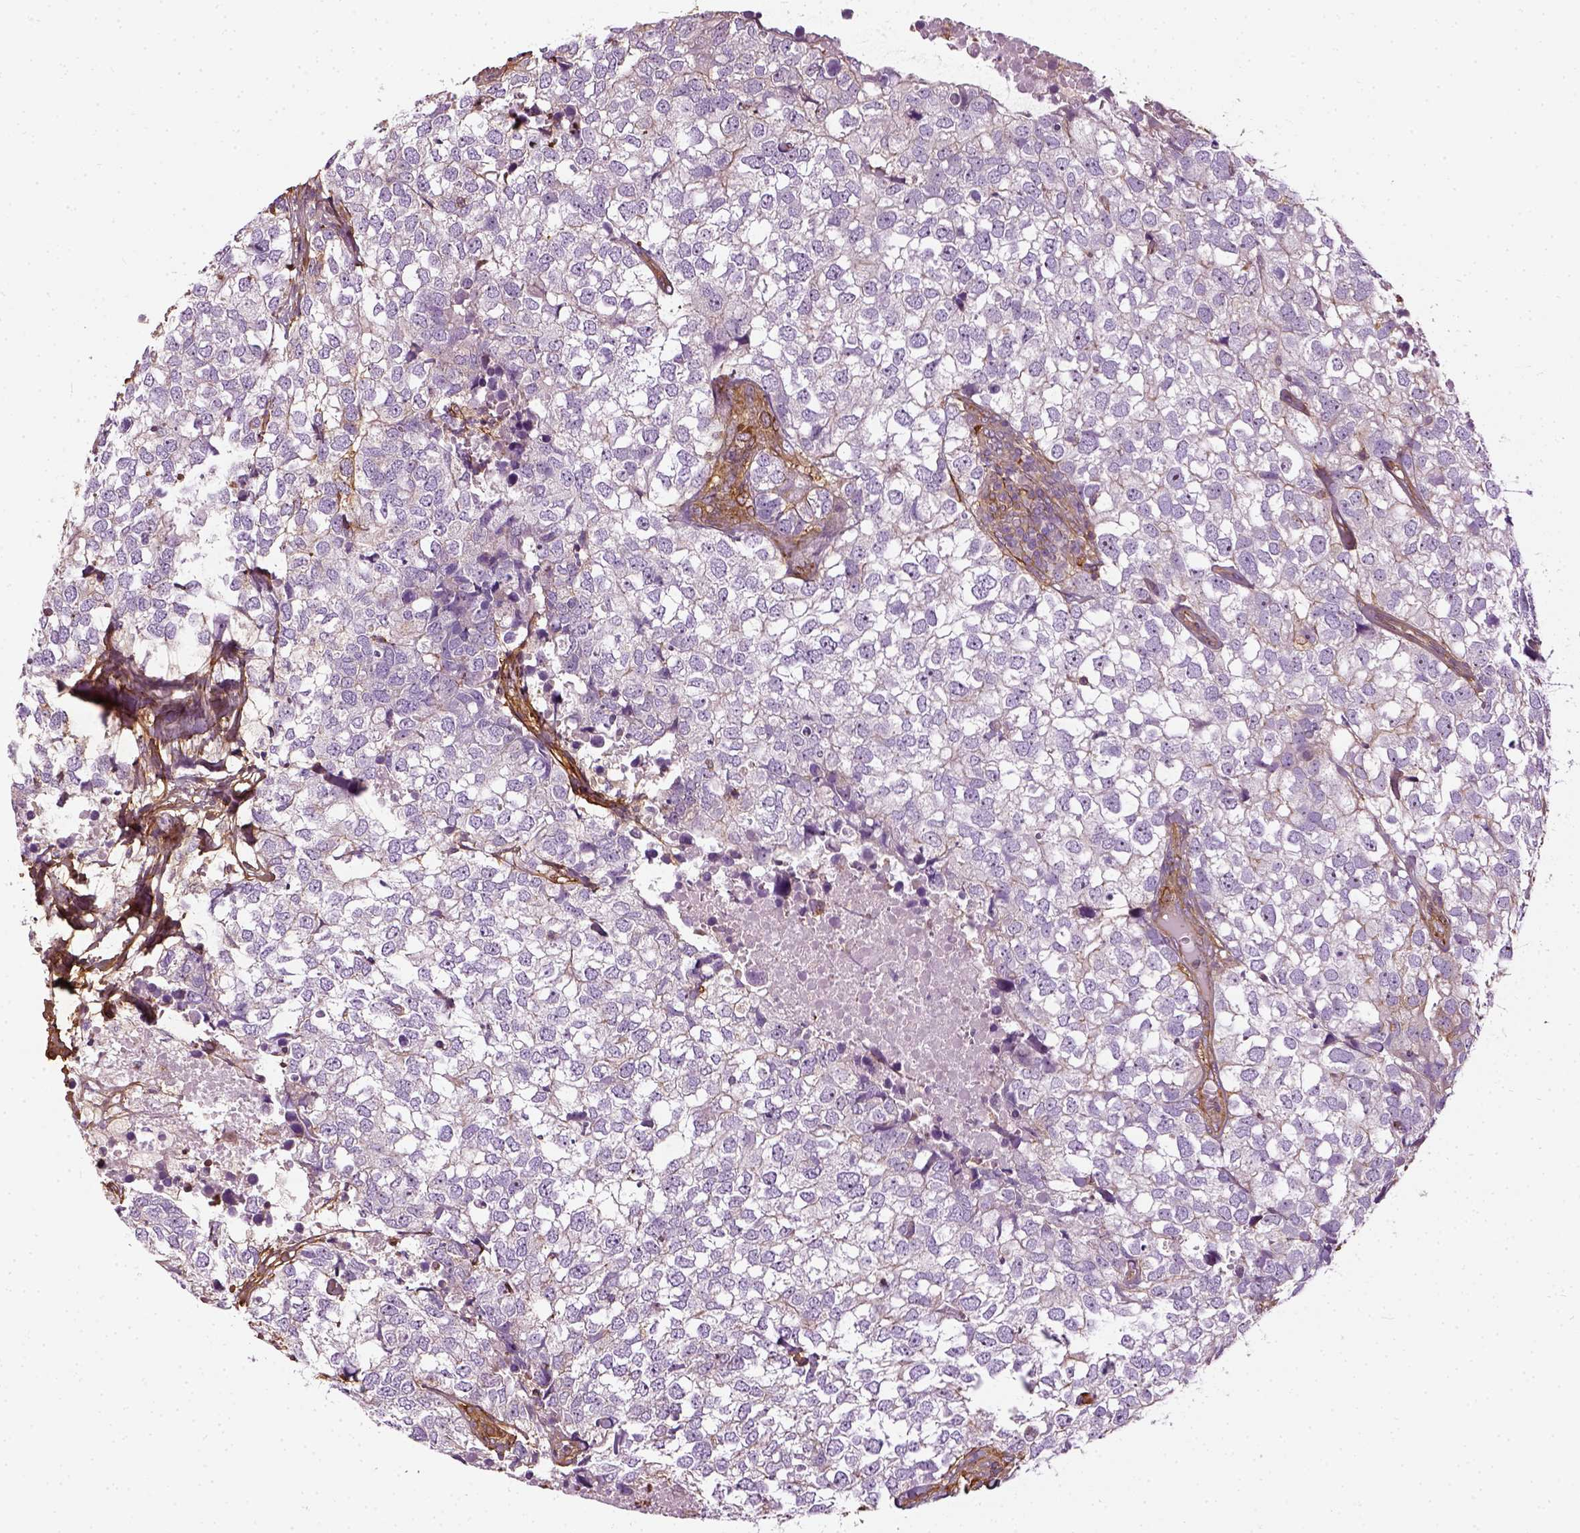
{"staining": {"intensity": "negative", "quantity": "none", "location": "none"}, "tissue": "breast cancer", "cell_type": "Tumor cells", "image_type": "cancer", "snomed": [{"axis": "morphology", "description": "Duct carcinoma"}, {"axis": "topography", "description": "Breast"}], "caption": "This is an immunohistochemistry image of human breast cancer (invasive ductal carcinoma). There is no positivity in tumor cells.", "gene": "COL6A2", "patient": {"sex": "female", "age": 30}}